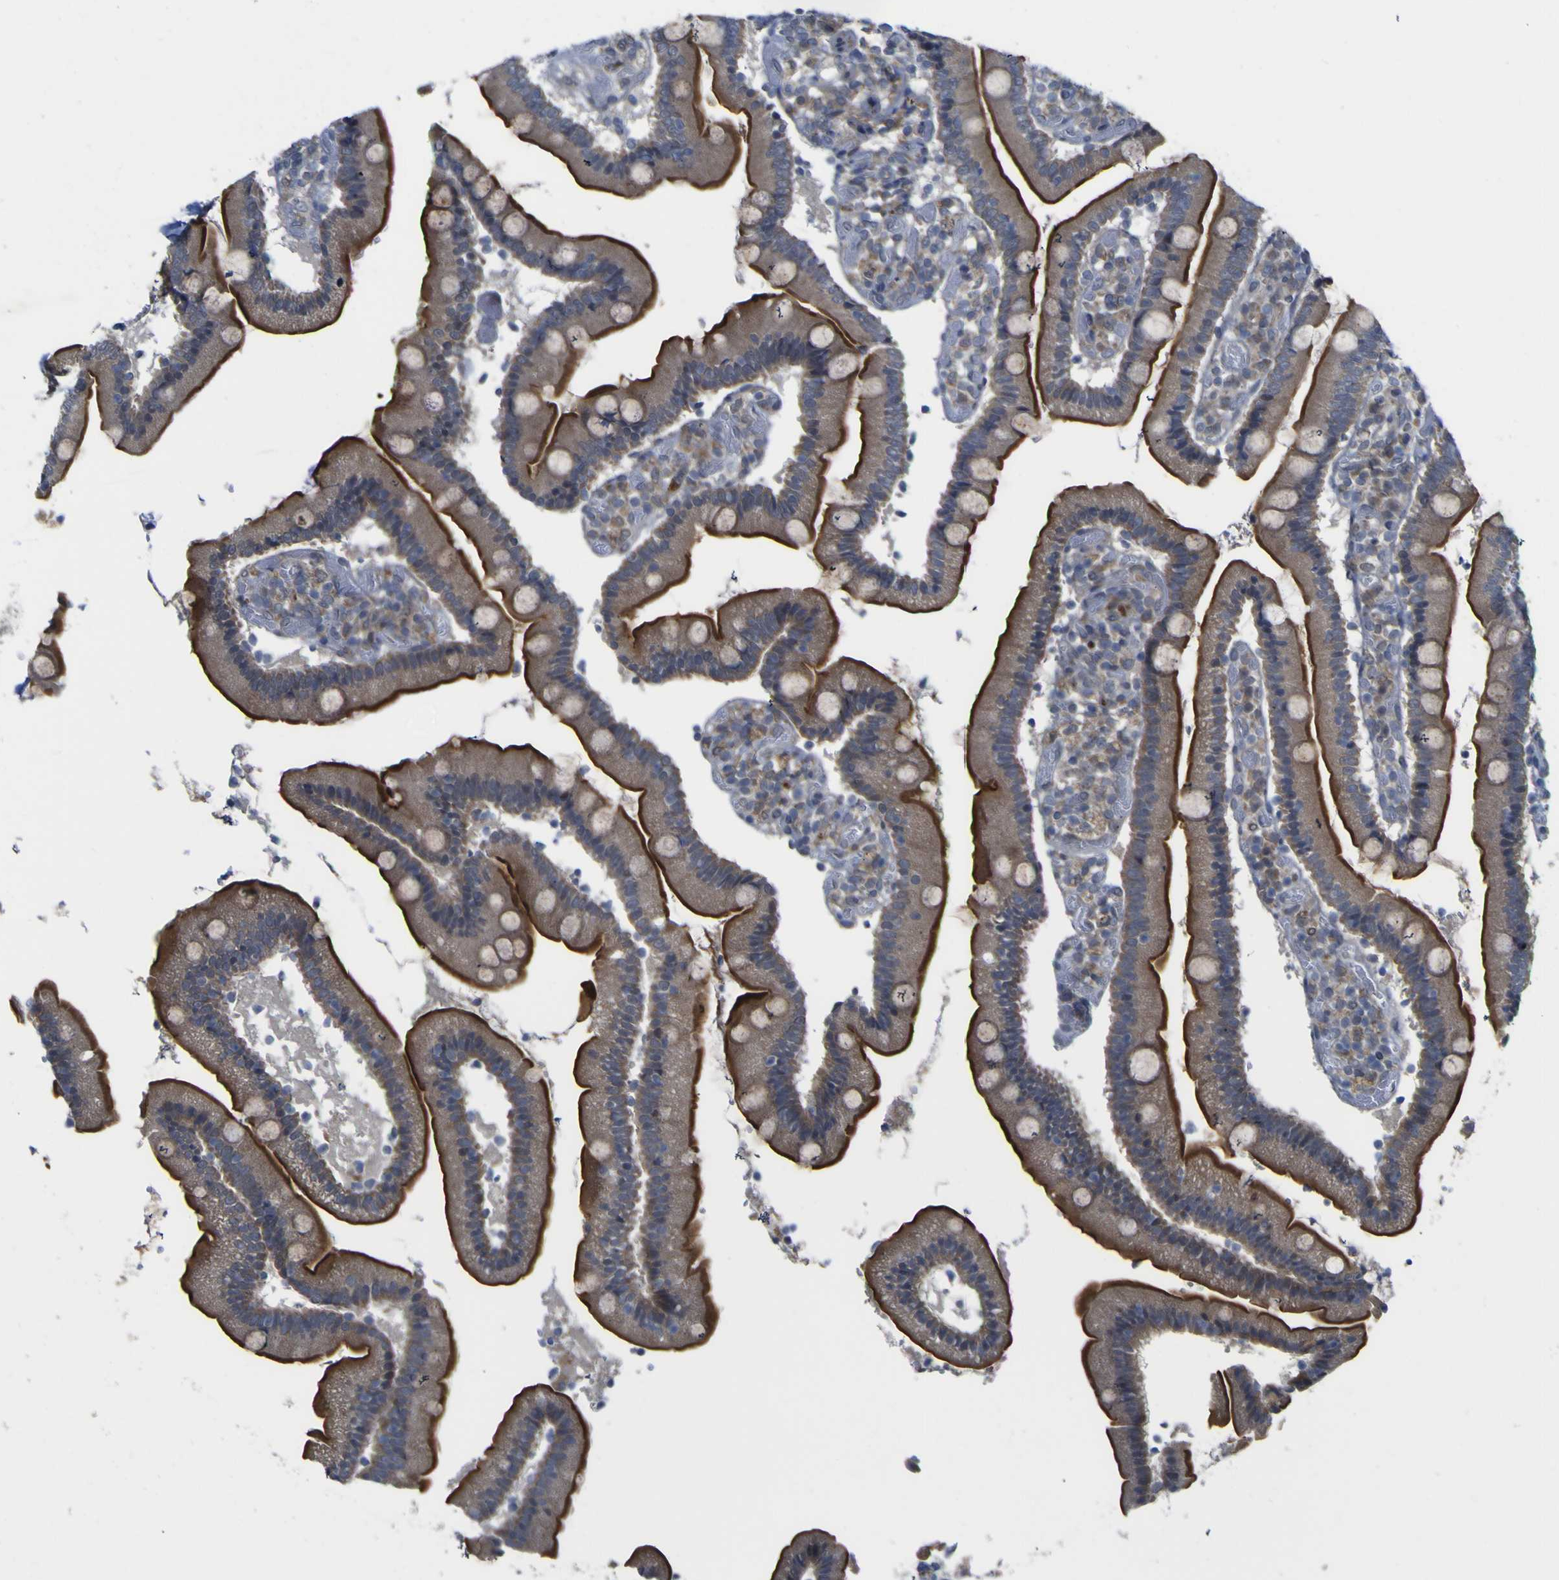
{"staining": {"intensity": "strong", "quantity": ">75%", "location": "cytoplasmic/membranous"}, "tissue": "duodenum", "cell_type": "Glandular cells", "image_type": "normal", "snomed": [{"axis": "morphology", "description": "Normal tissue, NOS"}, {"axis": "topography", "description": "Duodenum"}], "caption": "Immunohistochemistry (IHC) histopathology image of unremarkable duodenum stained for a protein (brown), which shows high levels of strong cytoplasmic/membranous staining in approximately >75% of glandular cells.", "gene": "TNFRSF11A", "patient": {"sex": "male", "age": 66}}